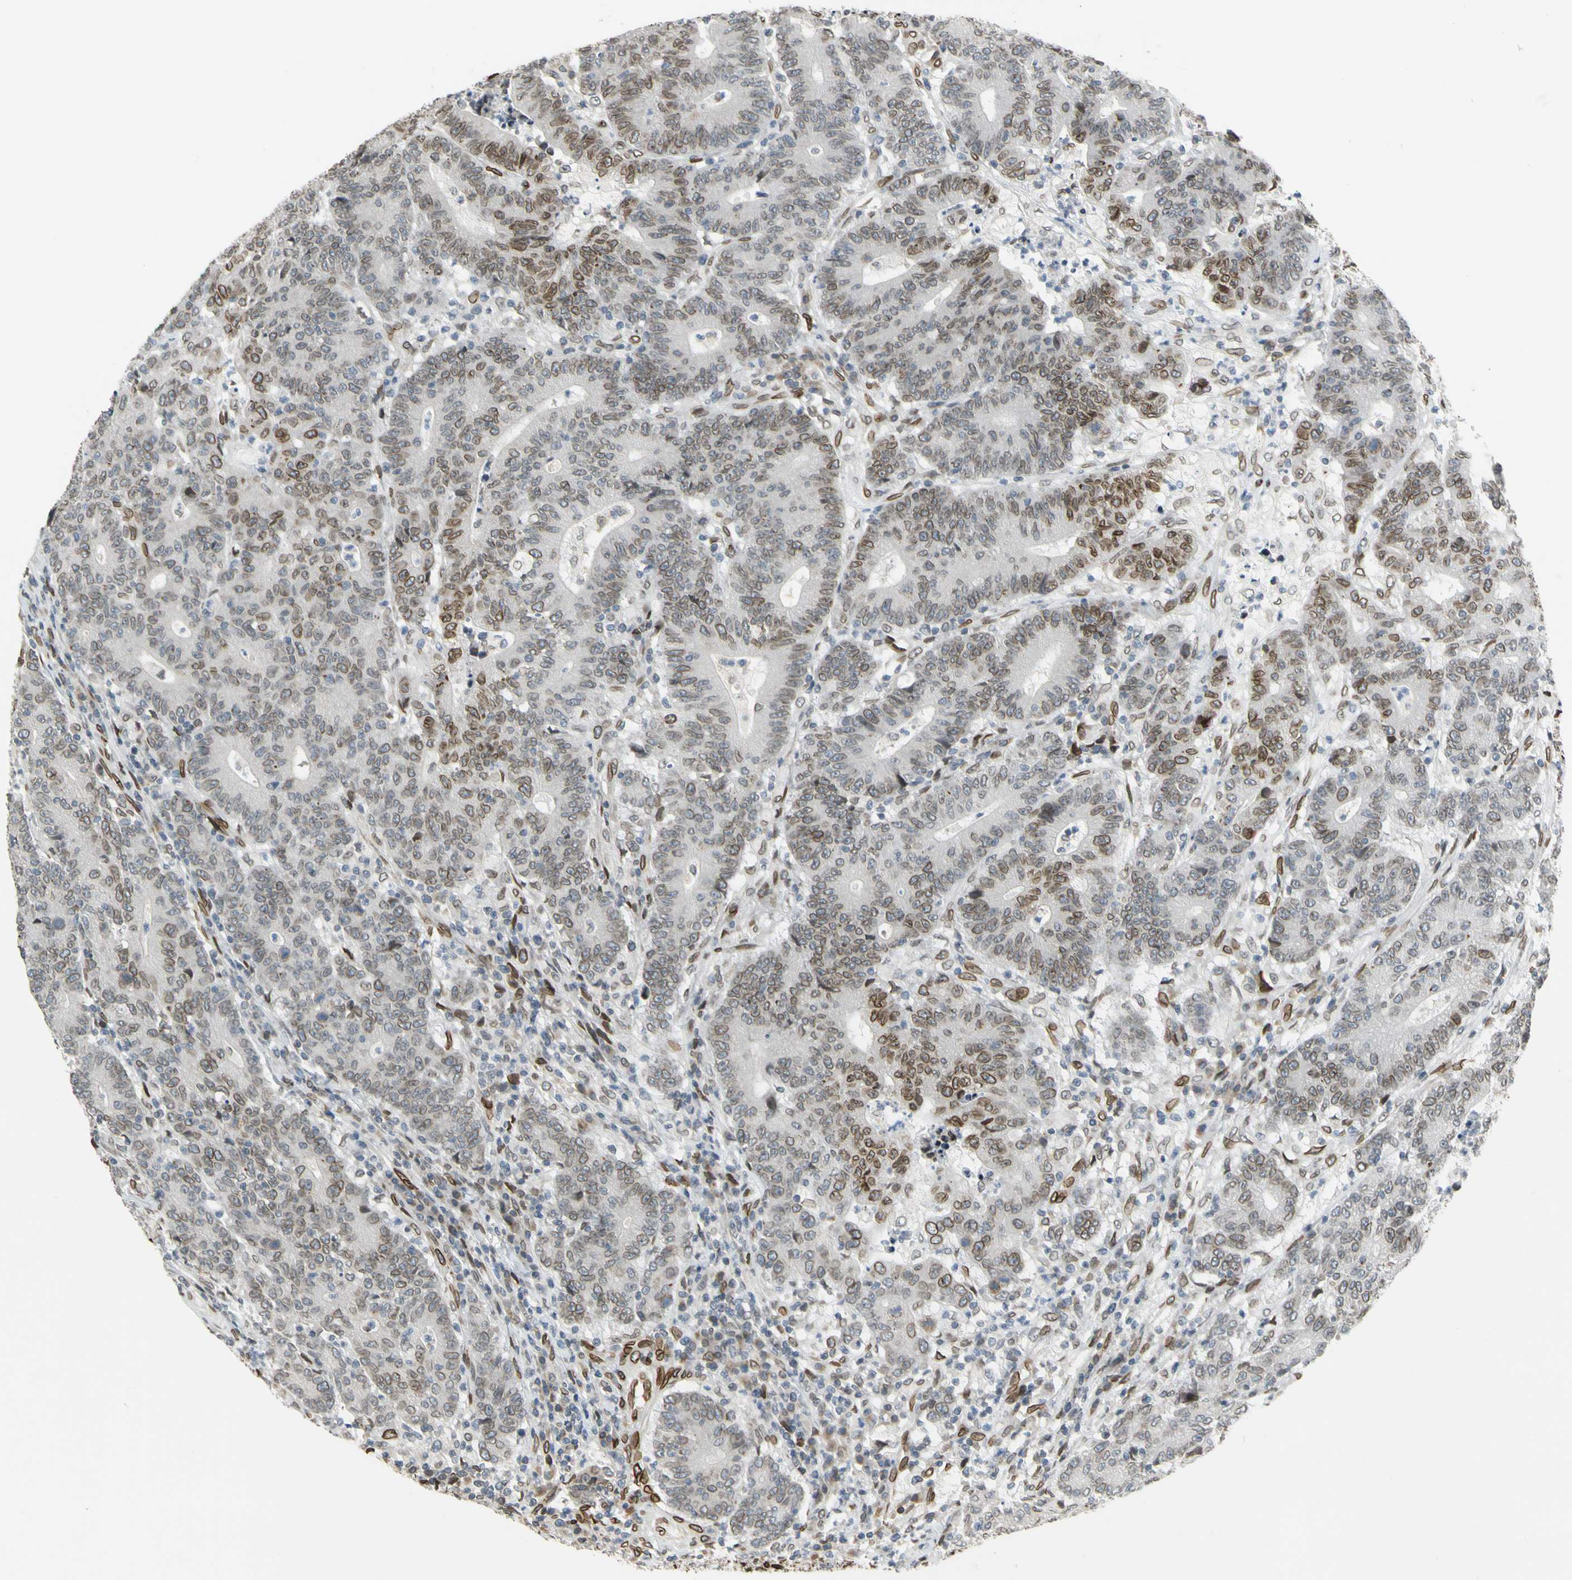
{"staining": {"intensity": "moderate", "quantity": "25%-75%", "location": "cytoplasmic/membranous,nuclear"}, "tissue": "colorectal cancer", "cell_type": "Tumor cells", "image_type": "cancer", "snomed": [{"axis": "morphology", "description": "Normal tissue, NOS"}, {"axis": "morphology", "description": "Adenocarcinoma, NOS"}, {"axis": "topography", "description": "Colon"}], "caption": "Immunohistochemistry (IHC) of human colorectal adenocarcinoma demonstrates medium levels of moderate cytoplasmic/membranous and nuclear expression in about 25%-75% of tumor cells. The staining is performed using DAB brown chromogen to label protein expression. The nuclei are counter-stained blue using hematoxylin.", "gene": "SUN1", "patient": {"sex": "female", "age": 75}}